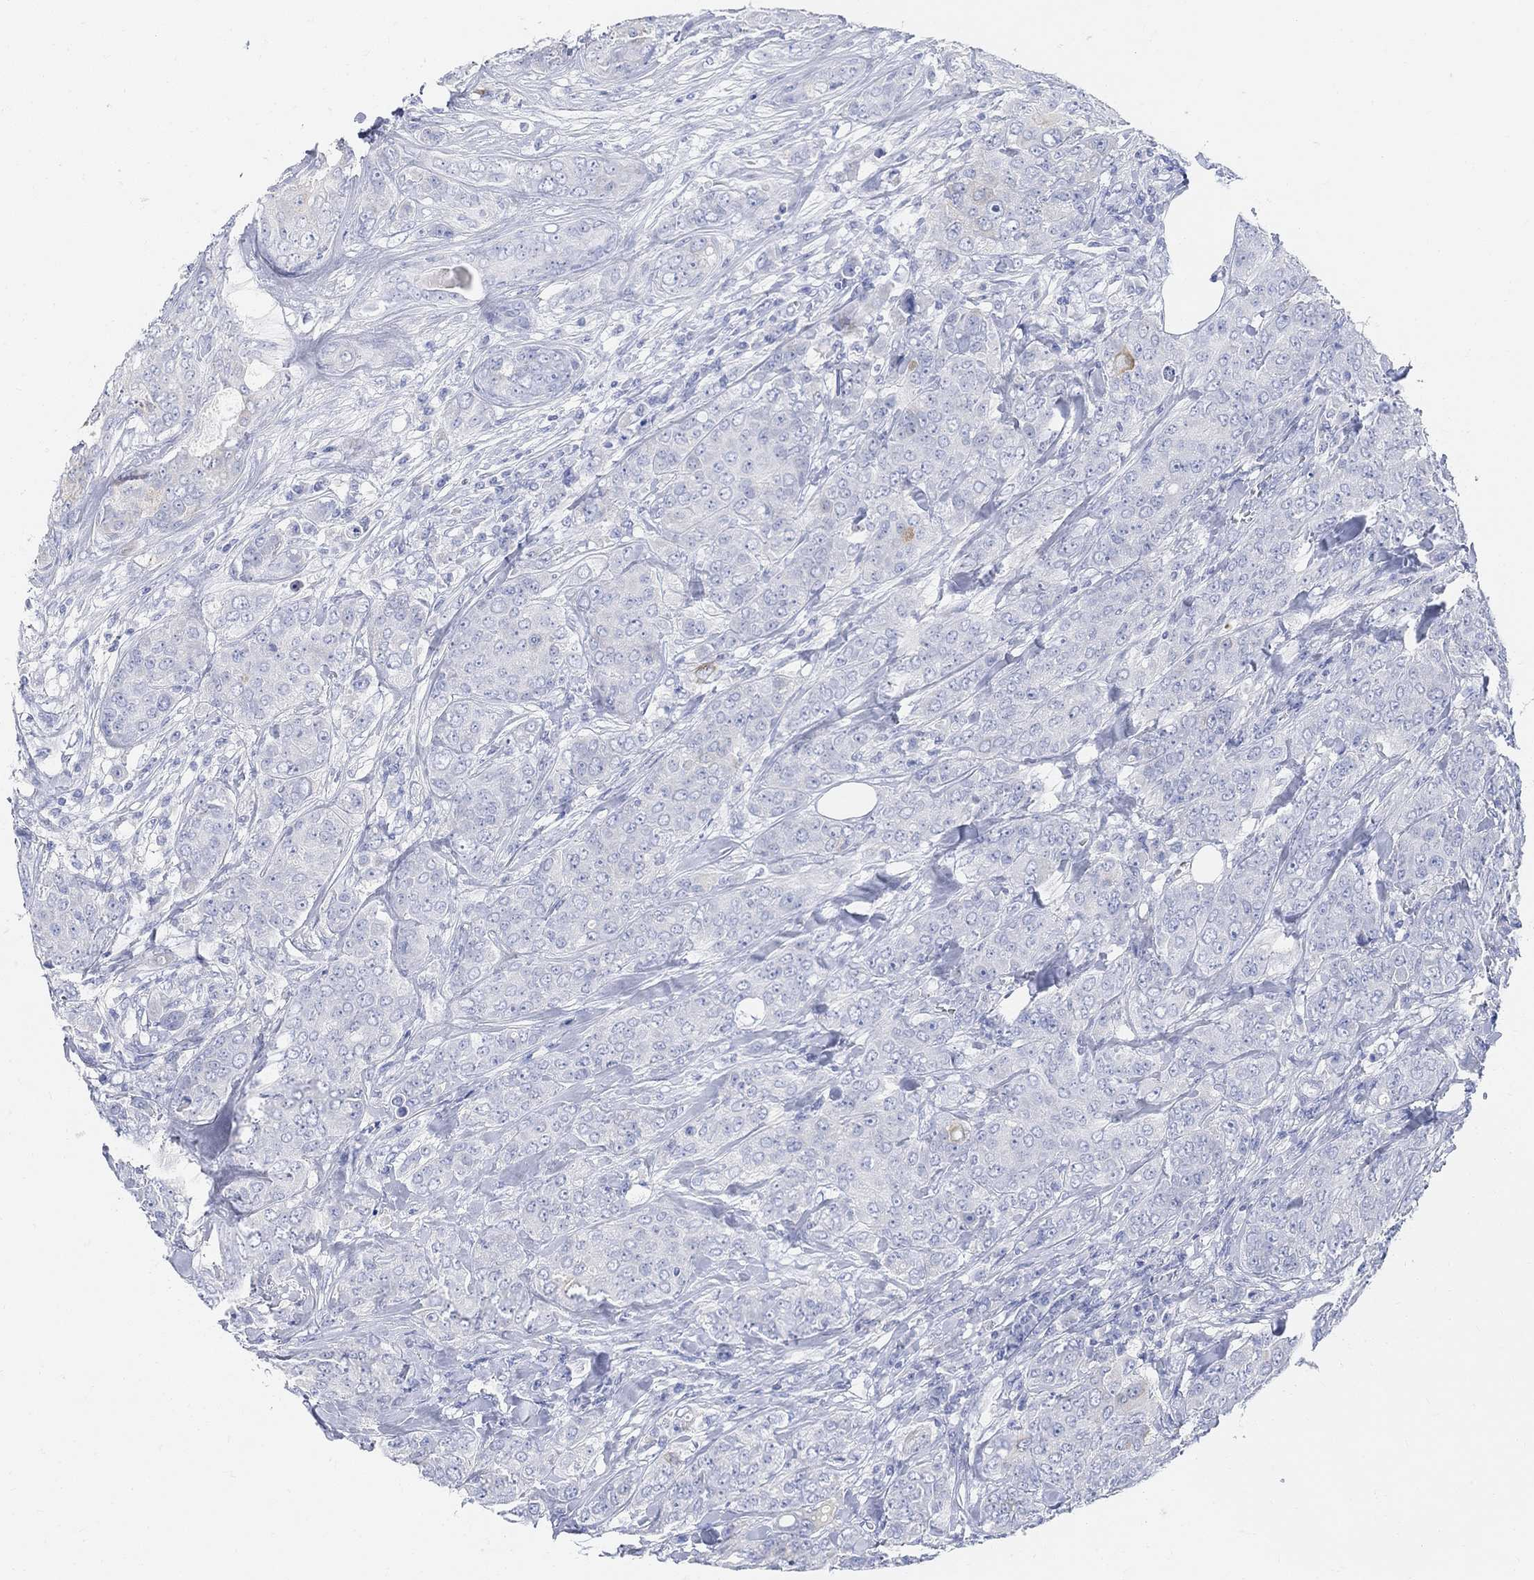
{"staining": {"intensity": "weak", "quantity": "<25%", "location": "cytoplasmic/membranous"}, "tissue": "breast cancer", "cell_type": "Tumor cells", "image_type": "cancer", "snomed": [{"axis": "morphology", "description": "Duct carcinoma"}, {"axis": "topography", "description": "Breast"}], "caption": "Immunohistochemistry (IHC) histopathology image of breast cancer stained for a protein (brown), which demonstrates no staining in tumor cells. The staining is performed using DAB (3,3'-diaminobenzidine) brown chromogen with nuclei counter-stained in using hematoxylin.", "gene": "RETNLB", "patient": {"sex": "female", "age": 43}}